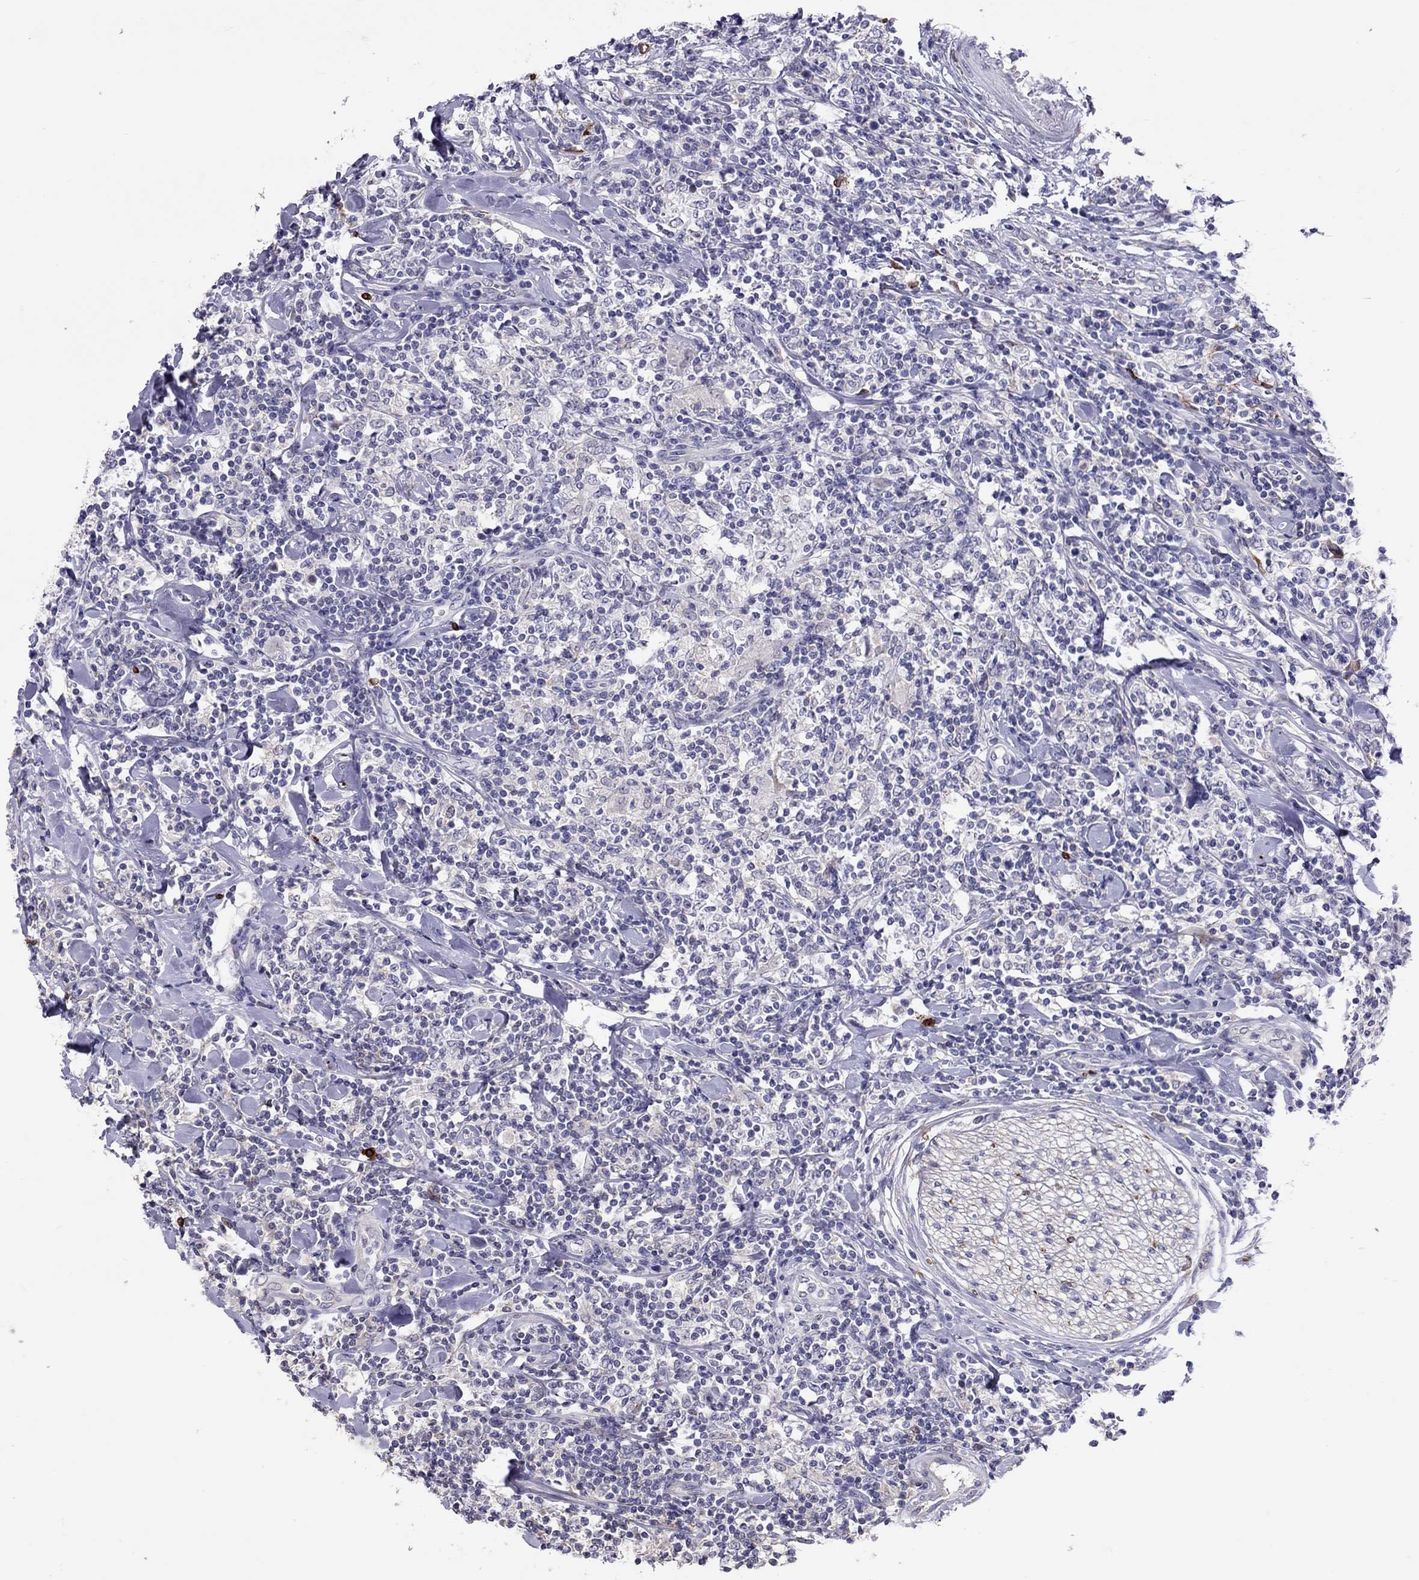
{"staining": {"intensity": "negative", "quantity": "none", "location": "none"}, "tissue": "lymphoma", "cell_type": "Tumor cells", "image_type": "cancer", "snomed": [{"axis": "morphology", "description": "Malignant lymphoma, non-Hodgkin's type, High grade"}, {"axis": "topography", "description": "Lymph node"}], "caption": "Immunohistochemical staining of human malignant lymphoma, non-Hodgkin's type (high-grade) demonstrates no significant staining in tumor cells. The staining is performed using DAB brown chromogen with nuclei counter-stained in using hematoxylin.", "gene": "ADORA2A", "patient": {"sex": "female", "age": 84}}